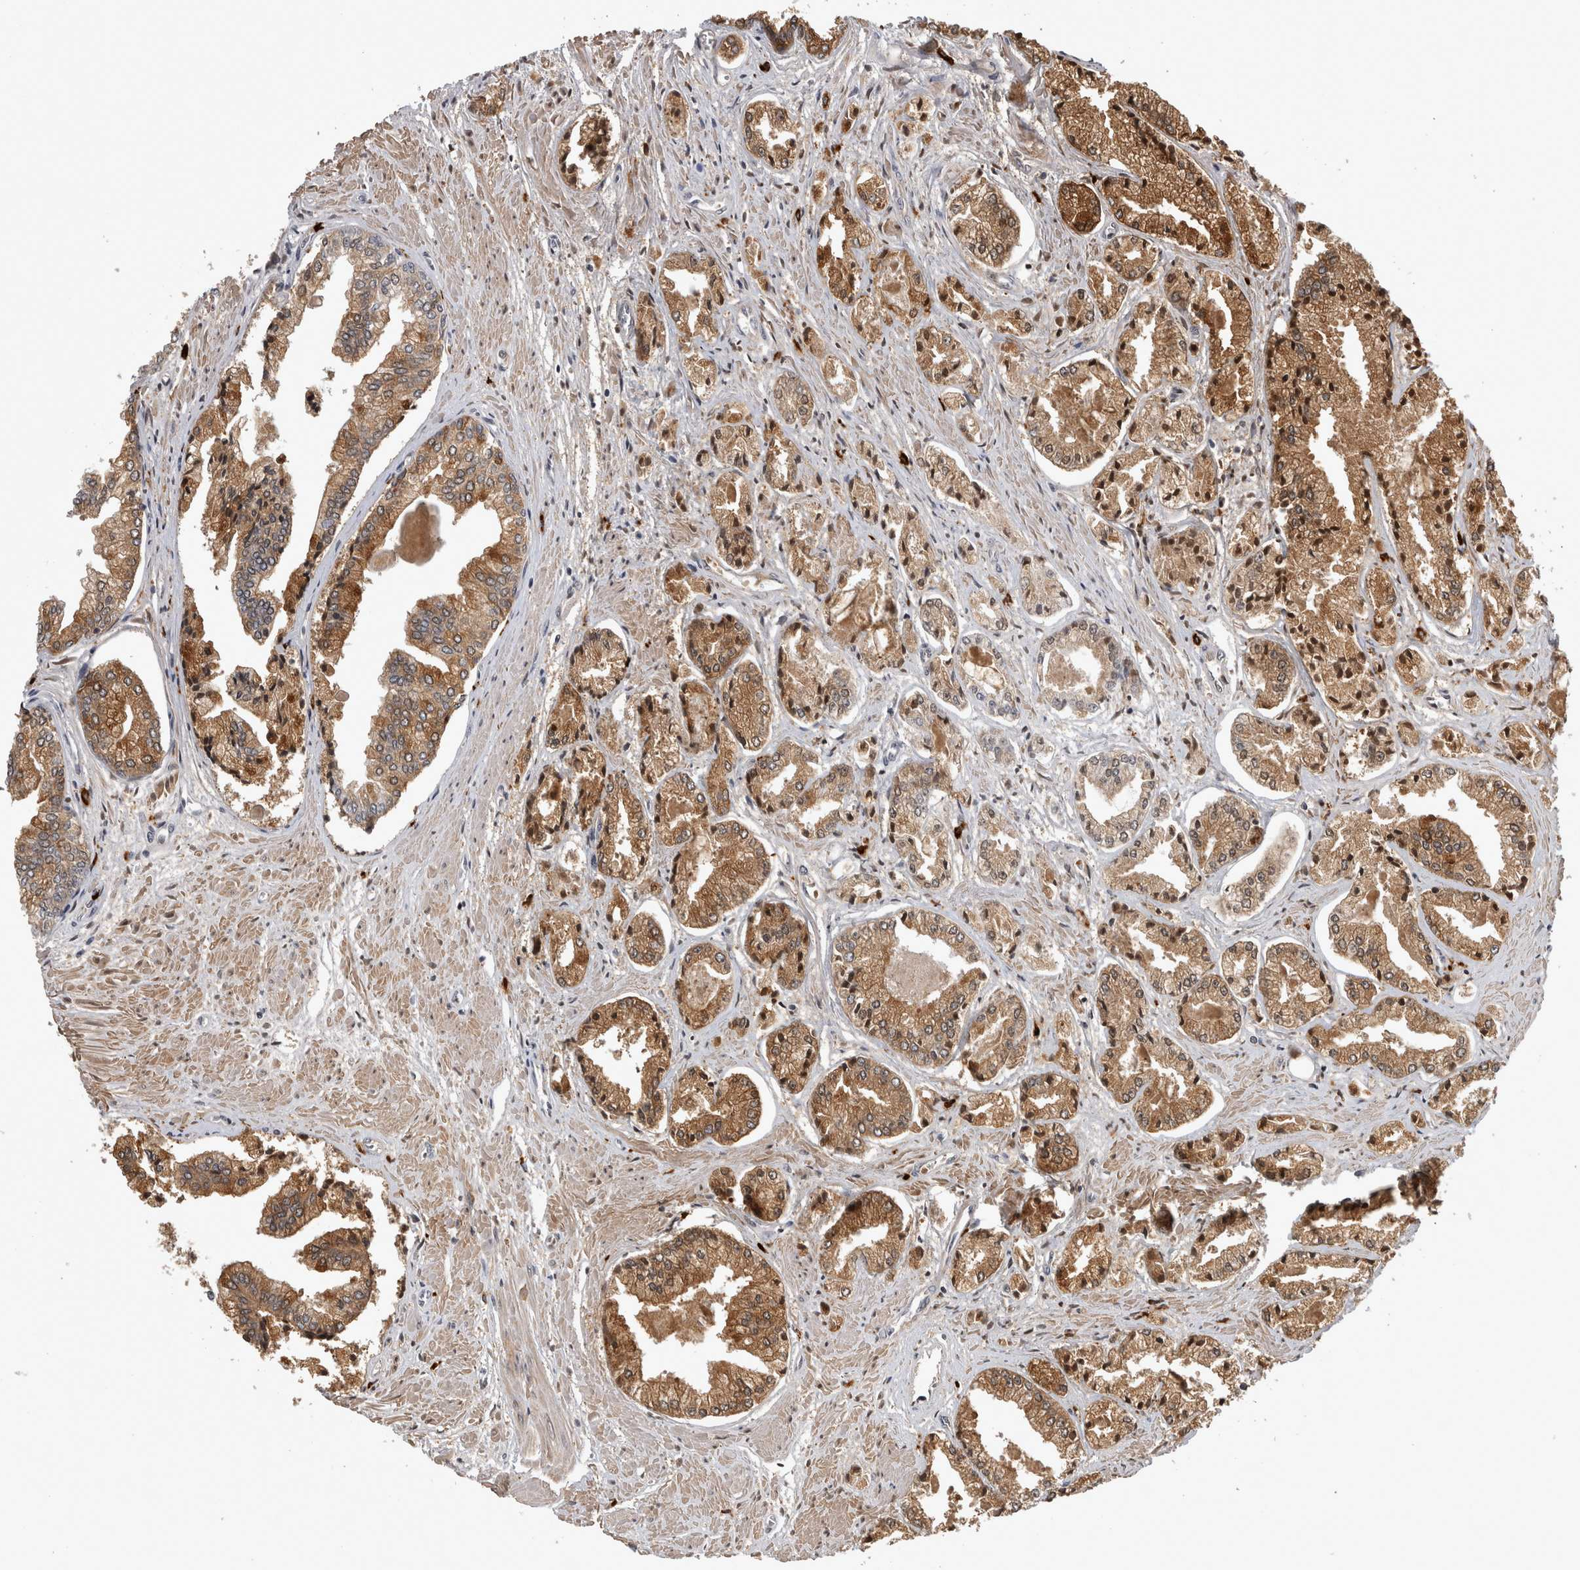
{"staining": {"intensity": "moderate", "quantity": ">75%", "location": "cytoplasmic/membranous,nuclear"}, "tissue": "prostate cancer", "cell_type": "Tumor cells", "image_type": "cancer", "snomed": [{"axis": "morphology", "description": "Adenocarcinoma, Low grade"}, {"axis": "topography", "description": "Prostate"}], "caption": "Prostate cancer (low-grade adenocarcinoma) stained with immunohistochemistry (IHC) exhibits moderate cytoplasmic/membranous and nuclear positivity in approximately >75% of tumor cells. (DAB = brown stain, brightfield microscopy at high magnification).", "gene": "PEBP4", "patient": {"sex": "male", "age": 52}}